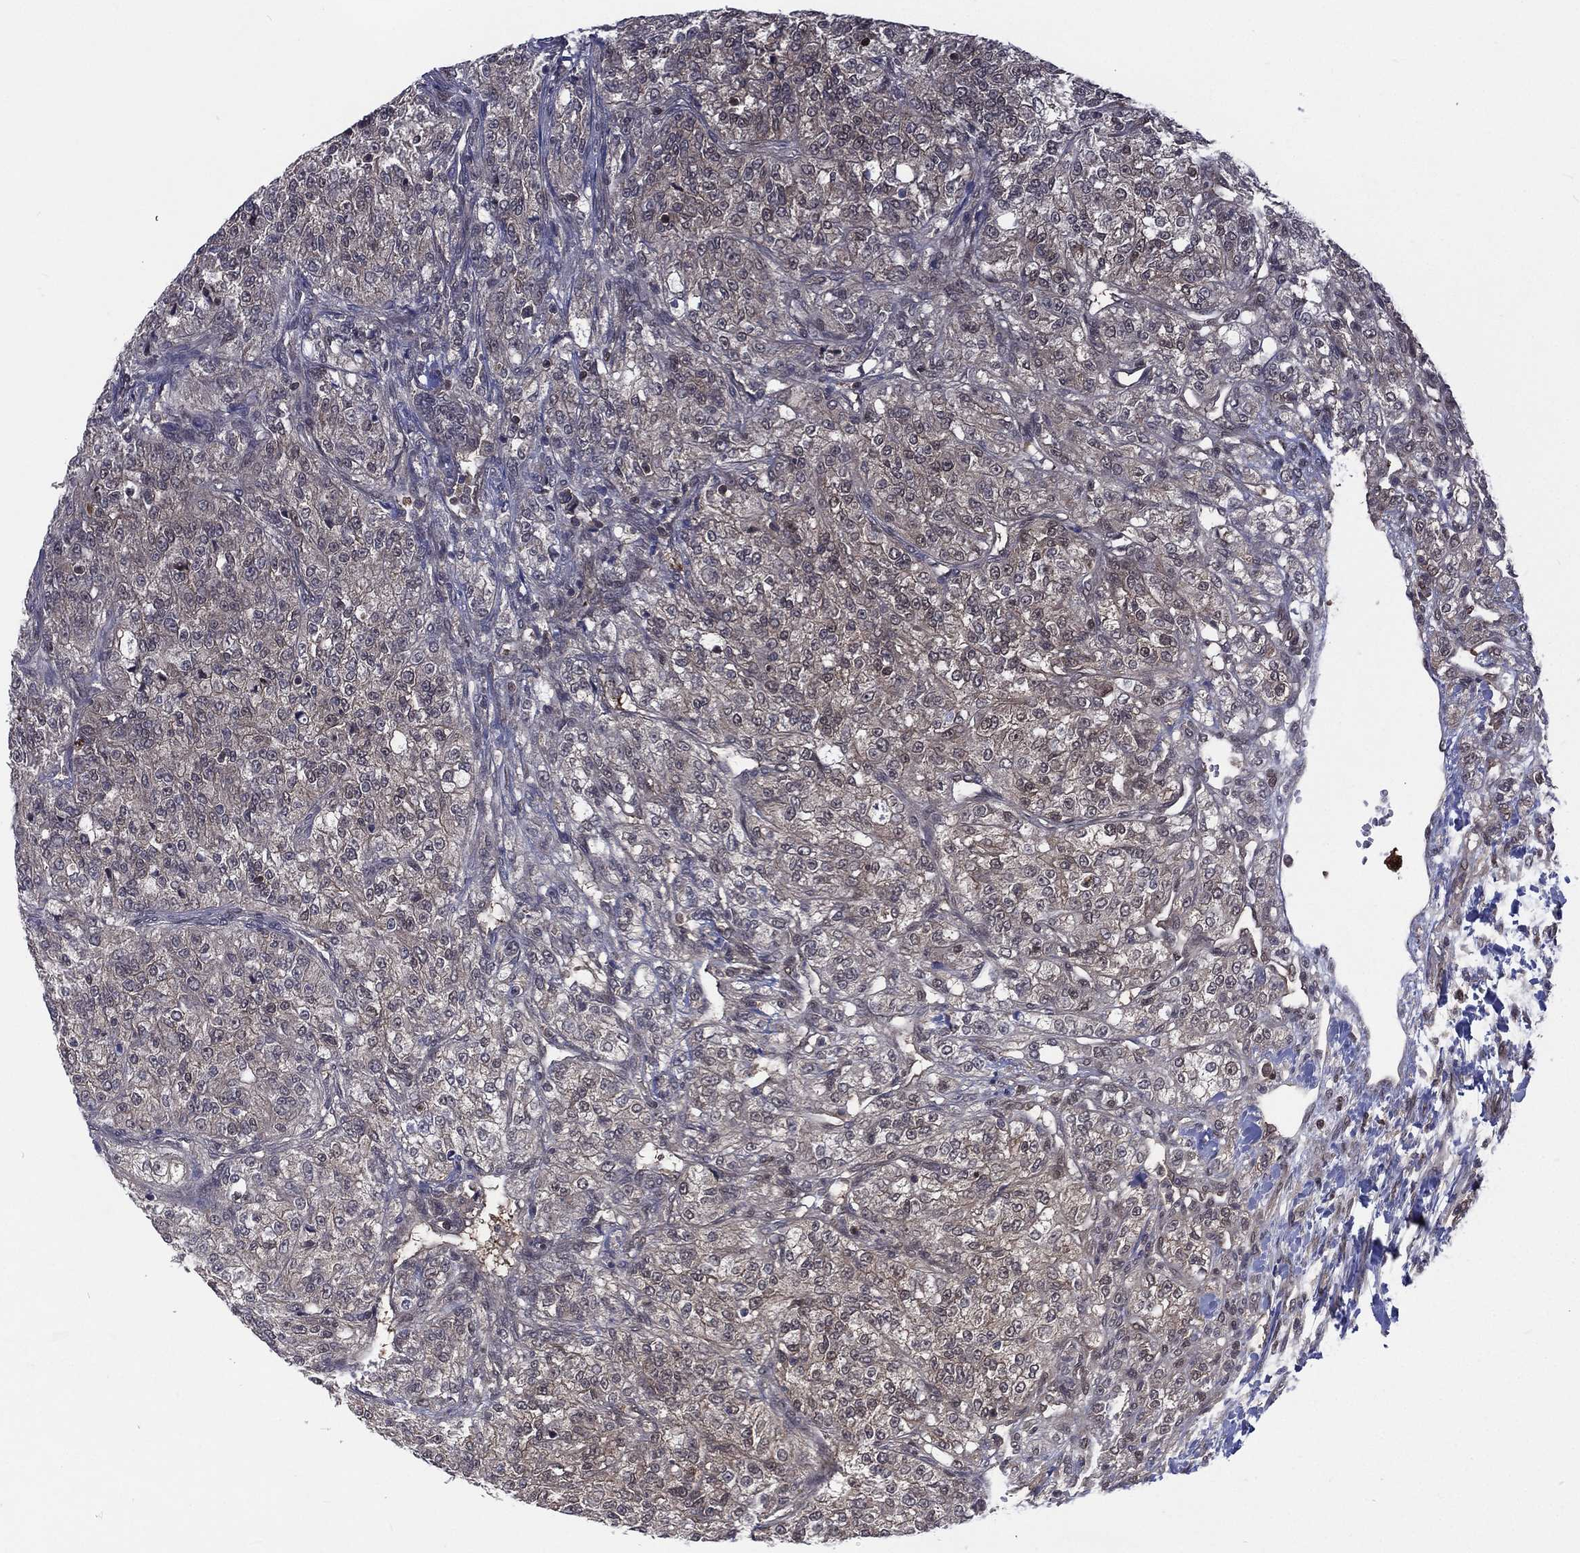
{"staining": {"intensity": "negative", "quantity": "none", "location": "none"}, "tissue": "renal cancer", "cell_type": "Tumor cells", "image_type": "cancer", "snomed": [{"axis": "morphology", "description": "Adenocarcinoma, NOS"}, {"axis": "topography", "description": "Kidney"}], "caption": "Immunohistochemistry (IHC) micrograph of human renal cancer stained for a protein (brown), which shows no staining in tumor cells. The staining is performed using DAB brown chromogen with nuclei counter-stained in using hematoxylin.", "gene": "MTAP", "patient": {"sex": "female", "age": 63}}